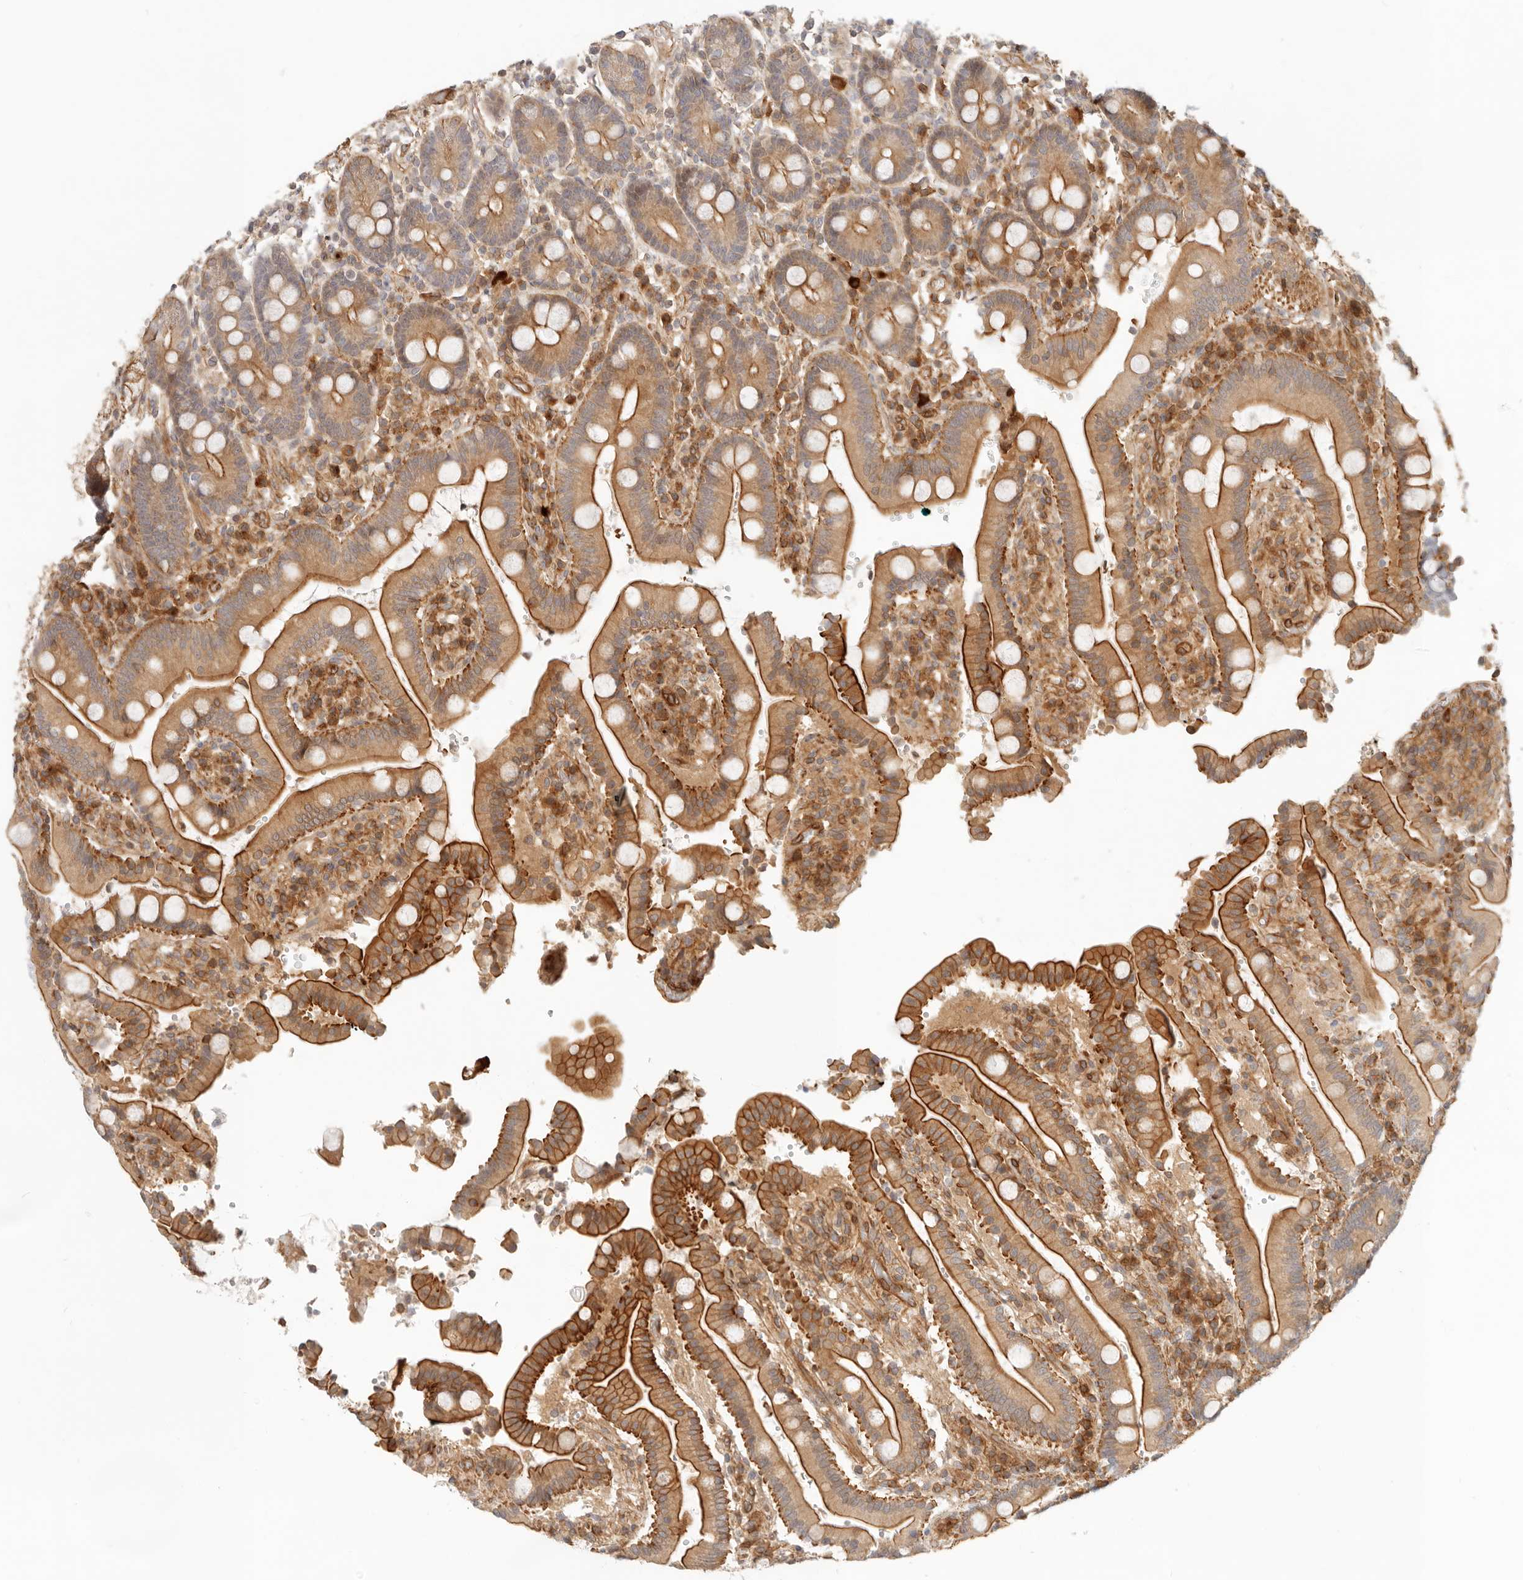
{"staining": {"intensity": "moderate", "quantity": ">75%", "location": "cytoplasmic/membranous"}, "tissue": "duodenum", "cell_type": "Glandular cells", "image_type": "normal", "snomed": [{"axis": "morphology", "description": "Normal tissue, NOS"}, {"axis": "topography", "description": "Small intestine, NOS"}], "caption": "DAB immunohistochemical staining of benign human duodenum exhibits moderate cytoplasmic/membranous protein staining in approximately >75% of glandular cells. The staining was performed using DAB (3,3'-diaminobenzidine) to visualize the protein expression in brown, while the nuclei were stained in blue with hematoxylin (Magnification: 20x).", "gene": "UFSP1", "patient": {"sex": "female", "age": 71}}